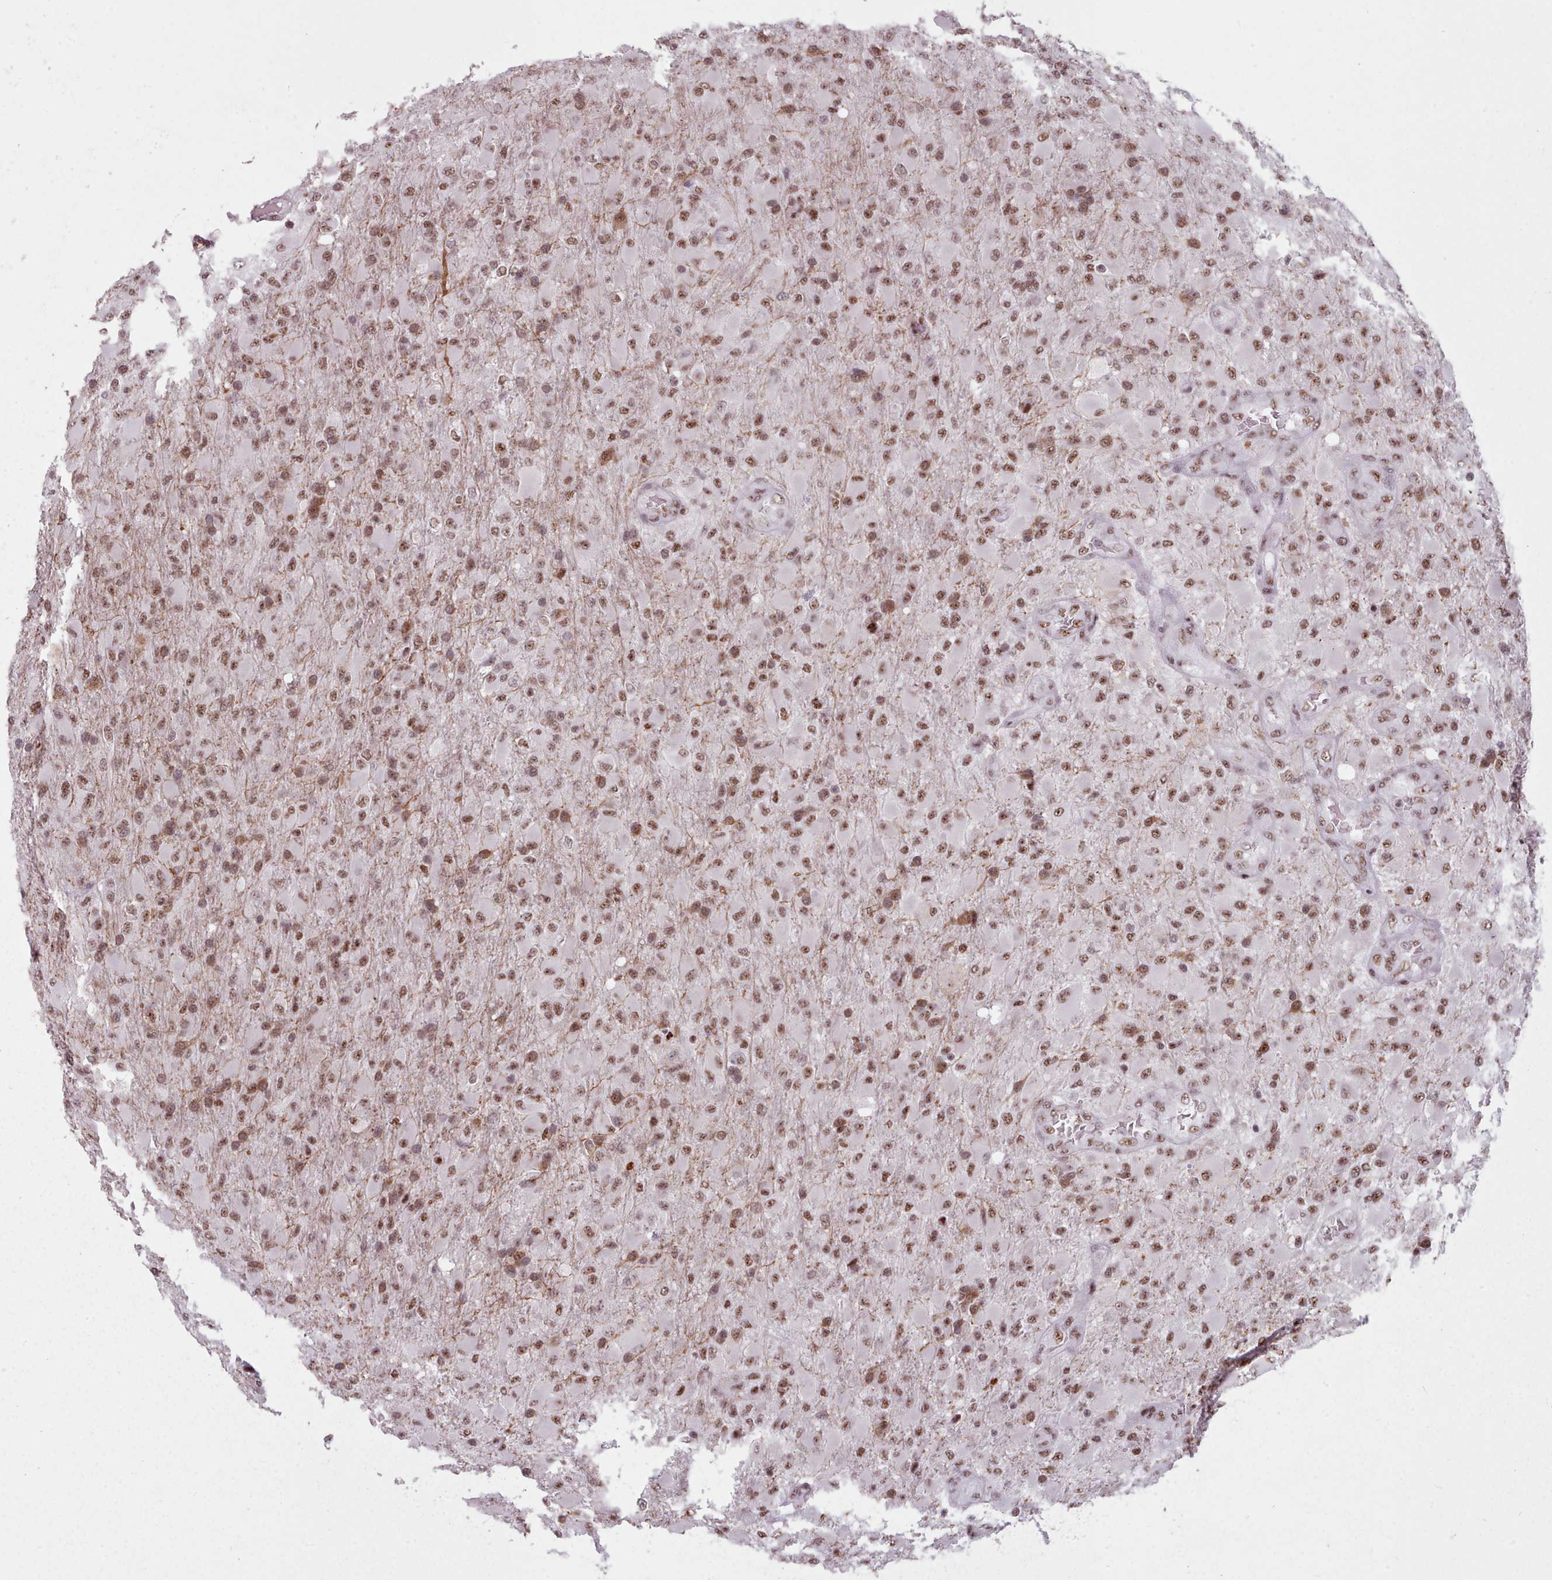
{"staining": {"intensity": "moderate", "quantity": ">75%", "location": "nuclear"}, "tissue": "glioma", "cell_type": "Tumor cells", "image_type": "cancer", "snomed": [{"axis": "morphology", "description": "Glioma, malignant, Low grade"}, {"axis": "topography", "description": "Brain"}], "caption": "Immunohistochemistry (IHC) photomicrograph of neoplastic tissue: low-grade glioma (malignant) stained using IHC exhibits medium levels of moderate protein expression localized specifically in the nuclear of tumor cells, appearing as a nuclear brown color.", "gene": "SRRM1", "patient": {"sex": "male", "age": 65}}